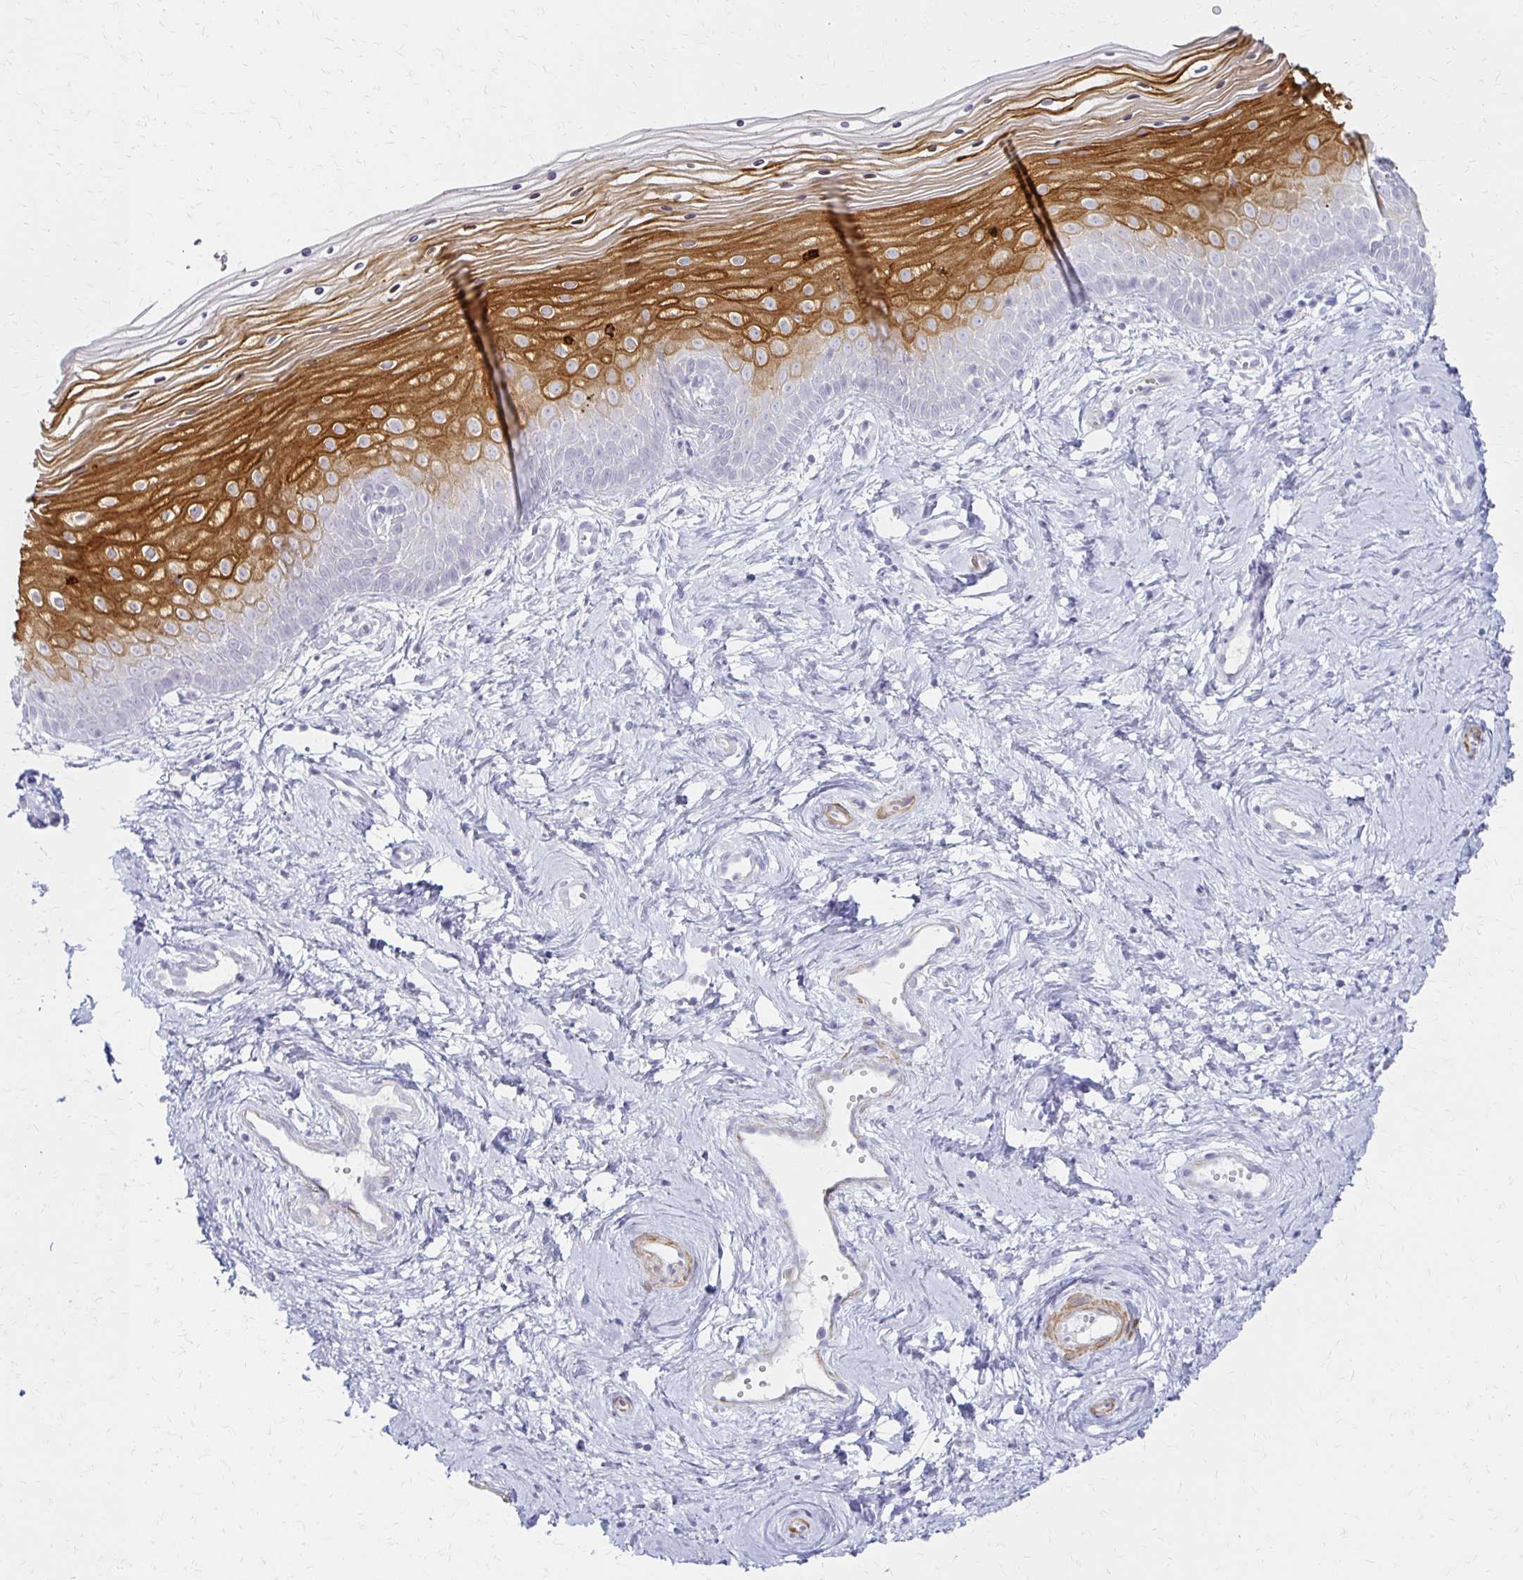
{"staining": {"intensity": "strong", "quantity": "25%-75%", "location": "cytoplasmic/membranous"}, "tissue": "vagina", "cell_type": "Squamous epithelial cells", "image_type": "normal", "snomed": [{"axis": "morphology", "description": "Normal tissue, NOS"}, {"axis": "topography", "description": "Vagina"}], "caption": "Immunohistochemical staining of normal vagina displays high levels of strong cytoplasmic/membranous expression in approximately 25%-75% of squamous epithelial cells. Immunohistochemistry (ihc) stains the protein in brown and the nuclei are stained blue.", "gene": "IVL", "patient": {"sex": "female", "age": 38}}